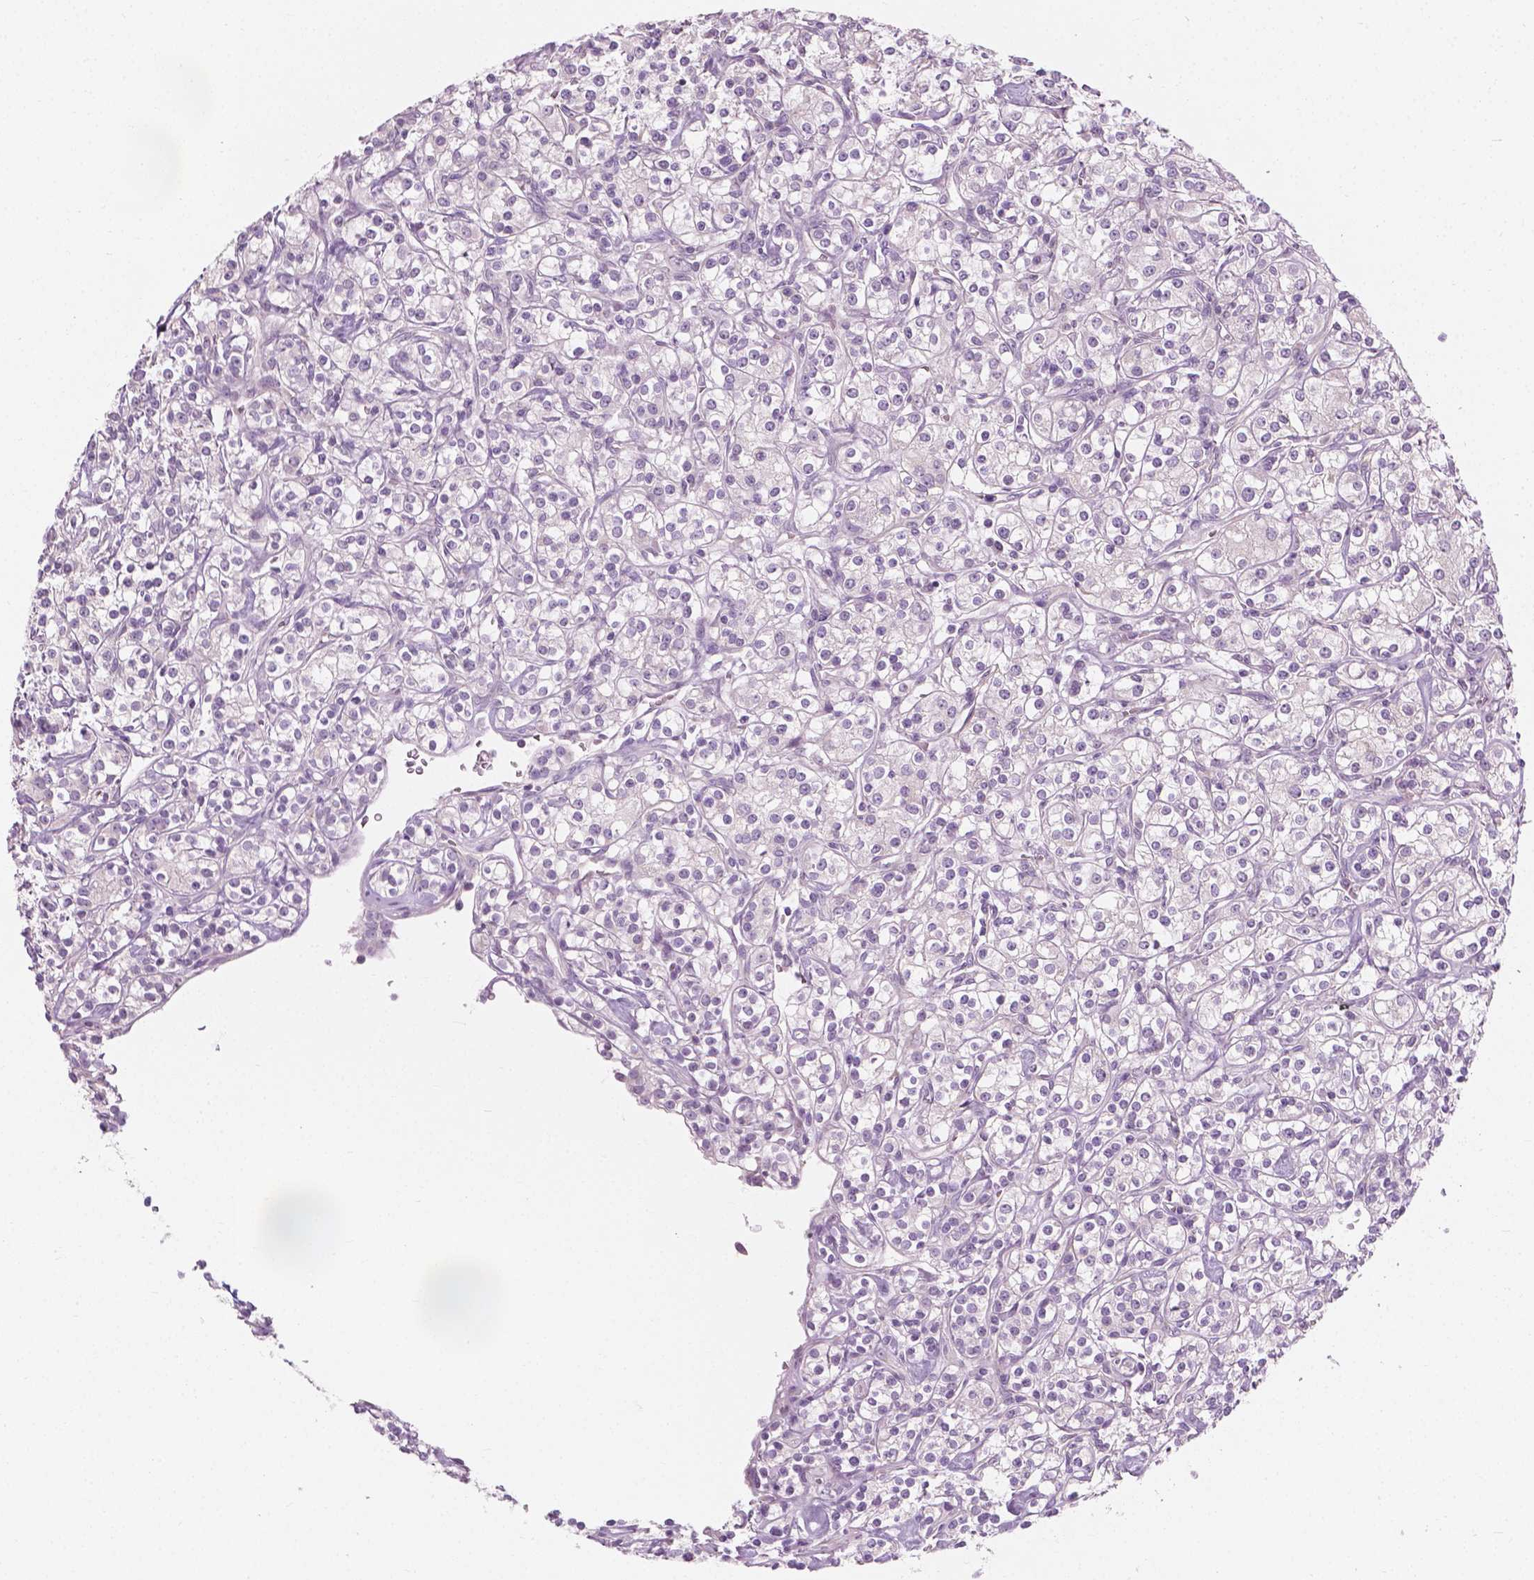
{"staining": {"intensity": "negative", "quantity": "none", "location": "none"}, "tissue": "renal cancer", "cell_type": "Tumor cells", "image_type": "cancer", "snomed": [{"axis": "morphology", "description": "Adenocarcinoma, NOS"}, {"axis": "topography", "description": "Kidney"}], "caption": "Tumor cells are negative for protein expression in human renal cancer (adenocarcinoma).", "gene": "CFAP126", "patient": {"sex": "male", "age": 77}}